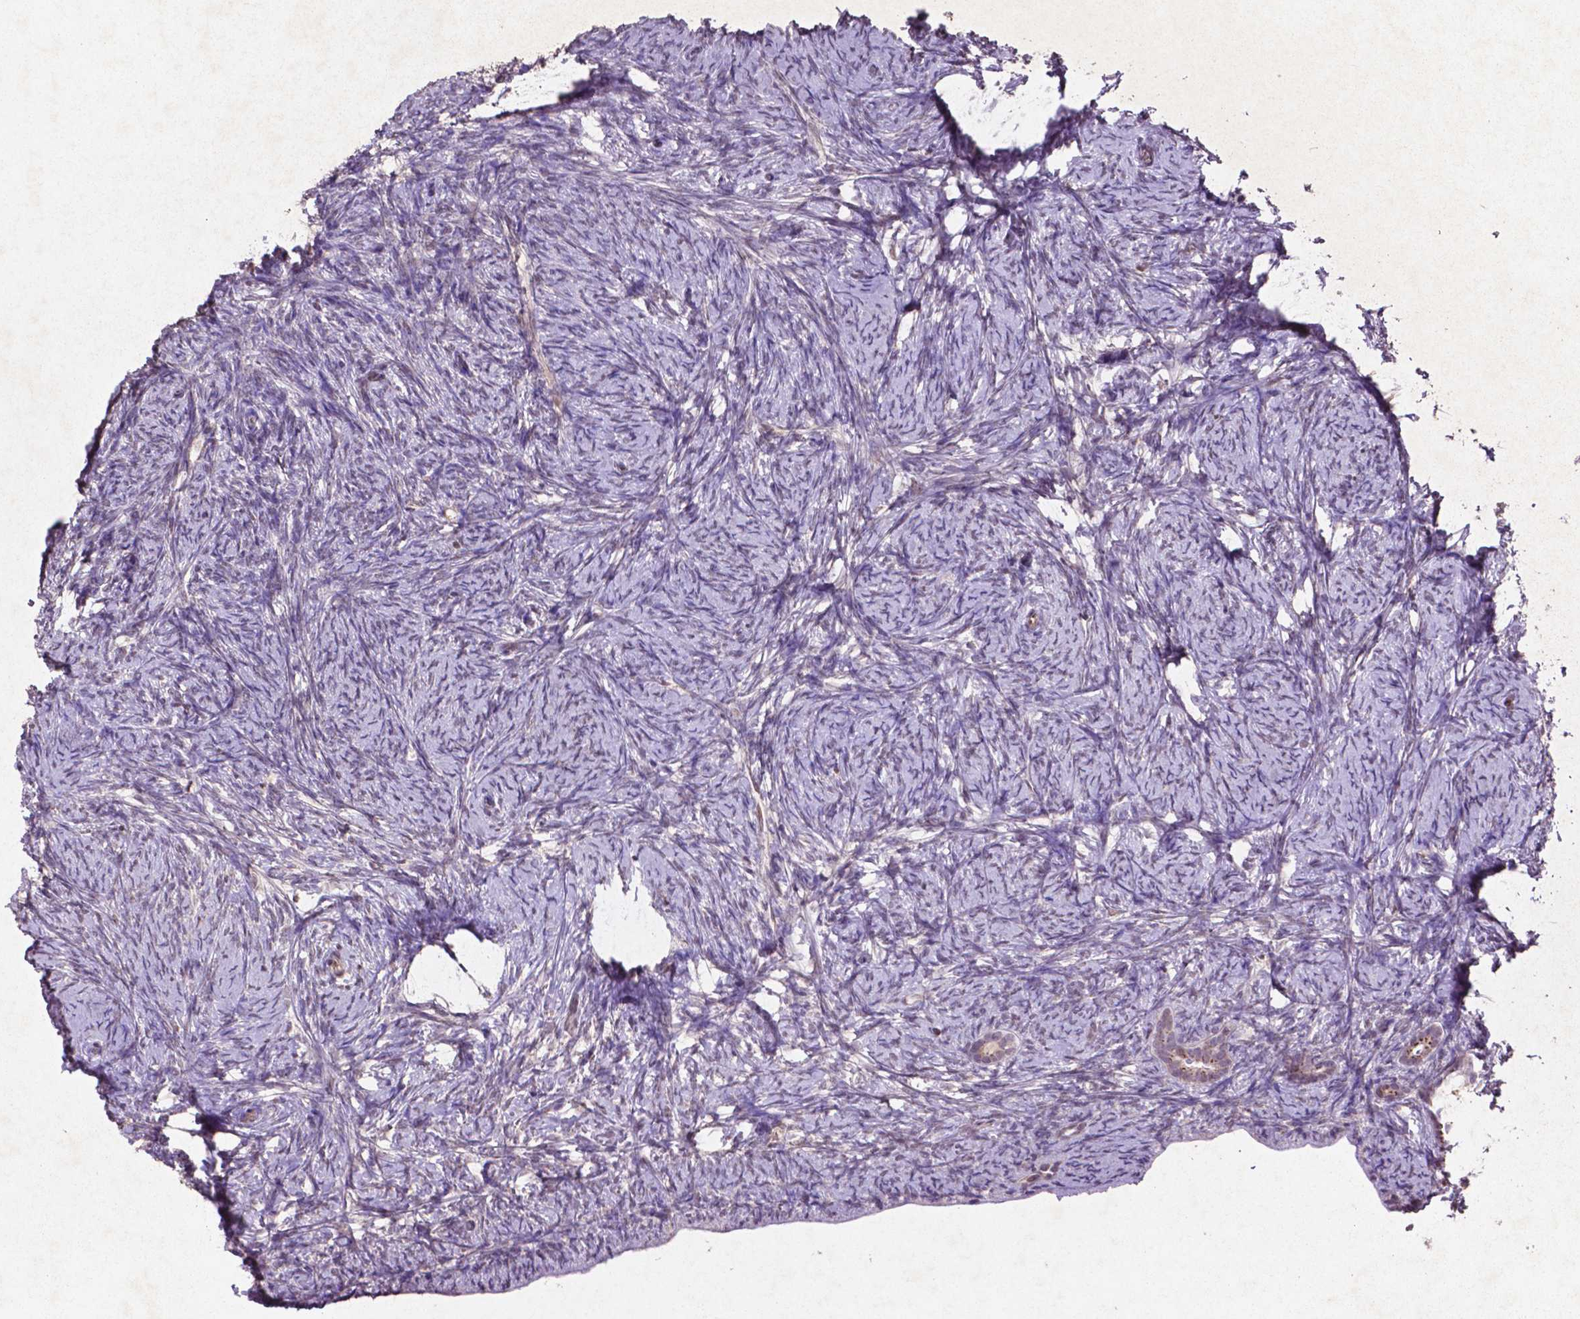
{"staining": {"intensity": "negative", "quantity": "none", "location": "none"}, "tissue": "ovary", "cell_type": "Ovarian stroma cells", "image_type": "normal", "snomed": [{"axis": "morphology", "description": "Normal tissue, NOS"}, {"axis": "topography", "description": "Ovary"}], "caption": "An immunohistochemistry (IHC) image of benign ovary is shown. There is no staining in ovarian stroma cells of ovary.", "gene": "GLRX", "patient": {"sex": "female", "age": 34}}